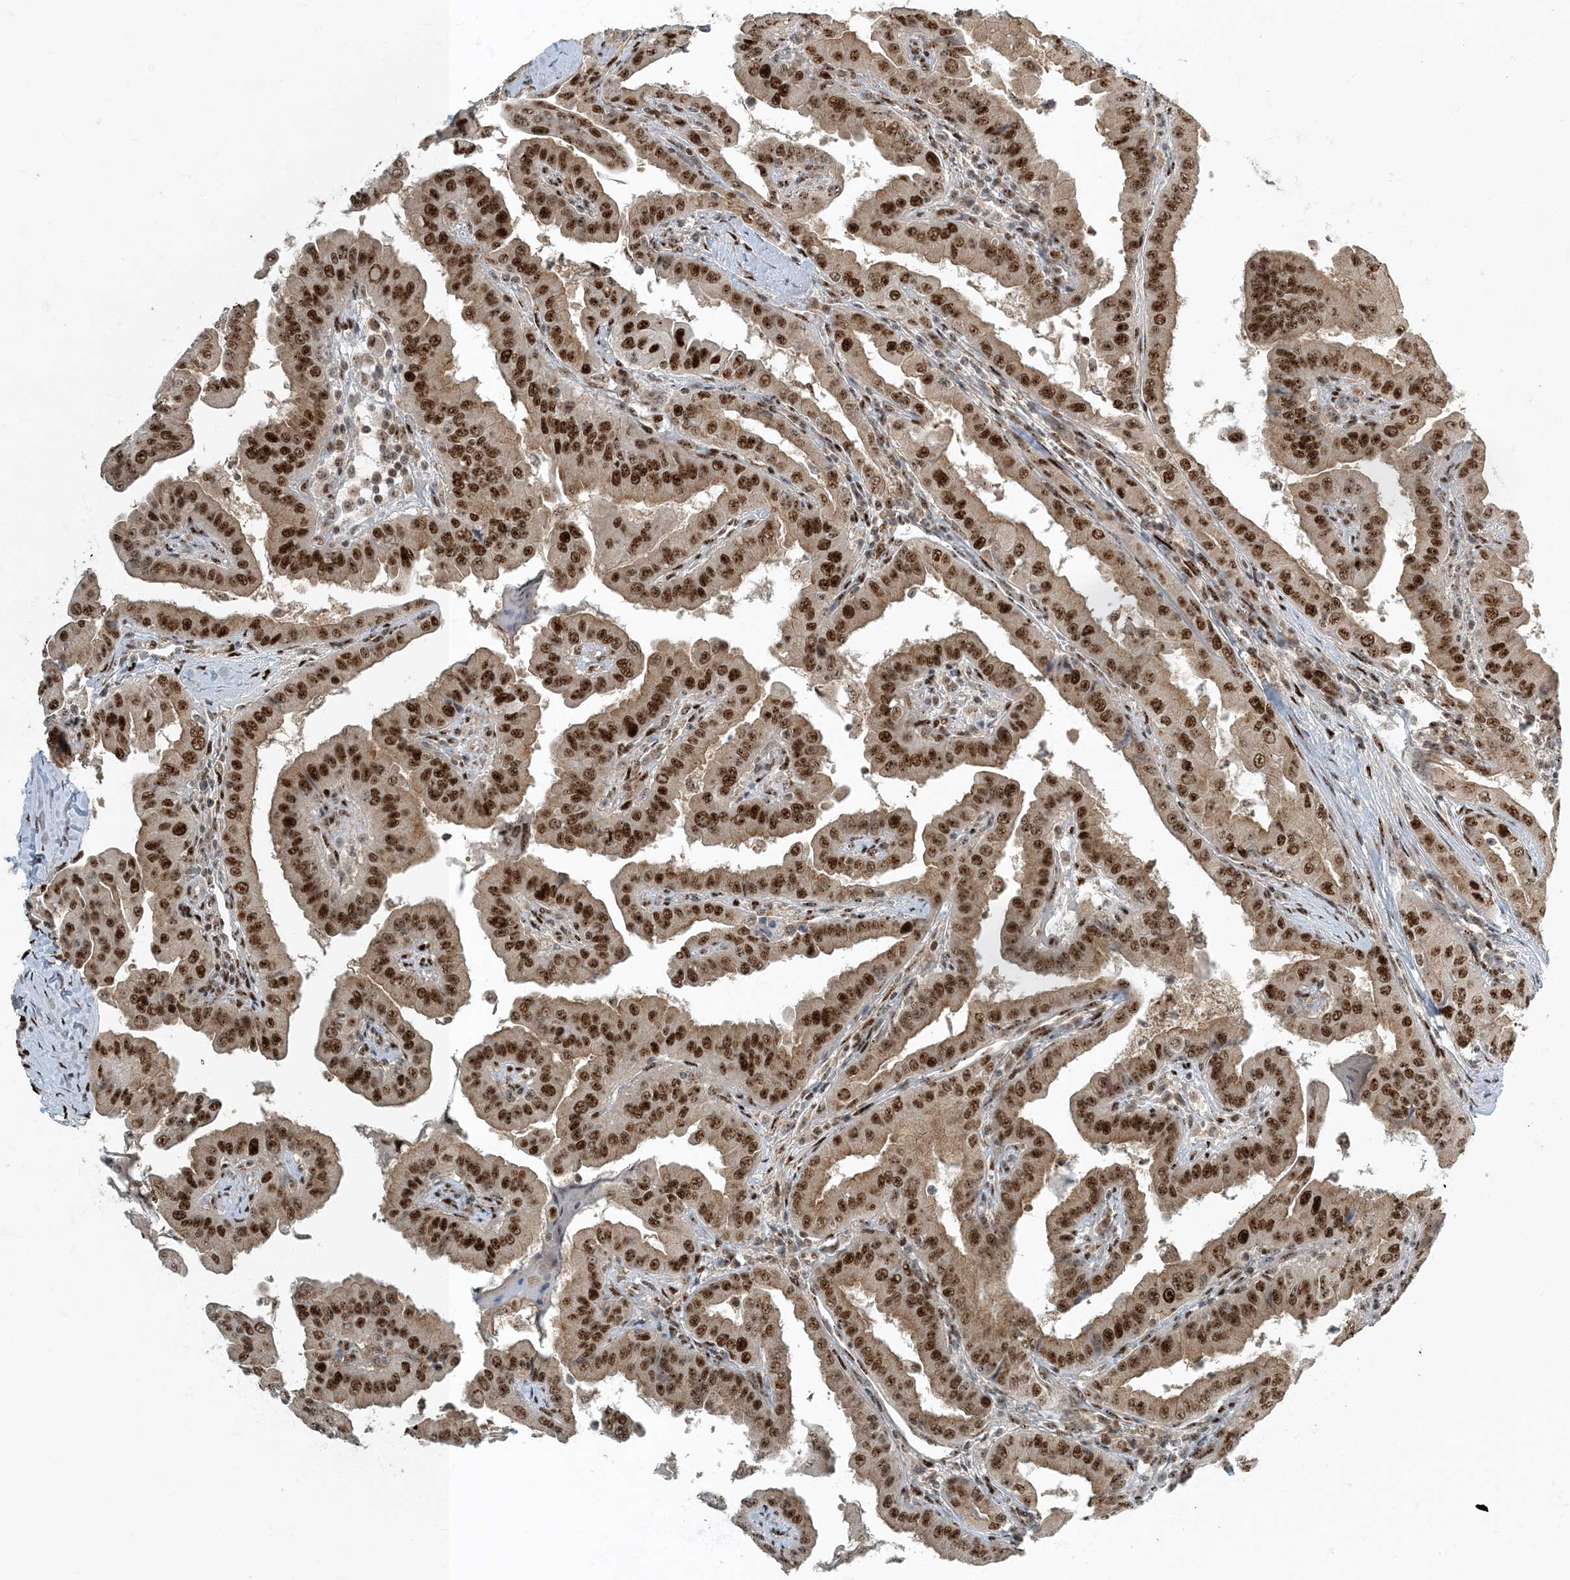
{"staining": {"intensity": "strong", "quantity": ">75%", "location": "nuclear"}, "tissue": "thyroid cancer", "cell_type": "Tumor cells", "image_type": "cancer", "snomed": [{"axis": "morphology", "description": "Papillary adenocarcinoma, NOS"}, {"axis": "topography", "description": "Thyroid gland"}], "caption": "Protein expression analysis of human thyroid cancer reveals strong nuclear expression in approximately >75% of tumor cells.", "gene": "MBD1", "patient": {"sex": "male", "age": 33}}